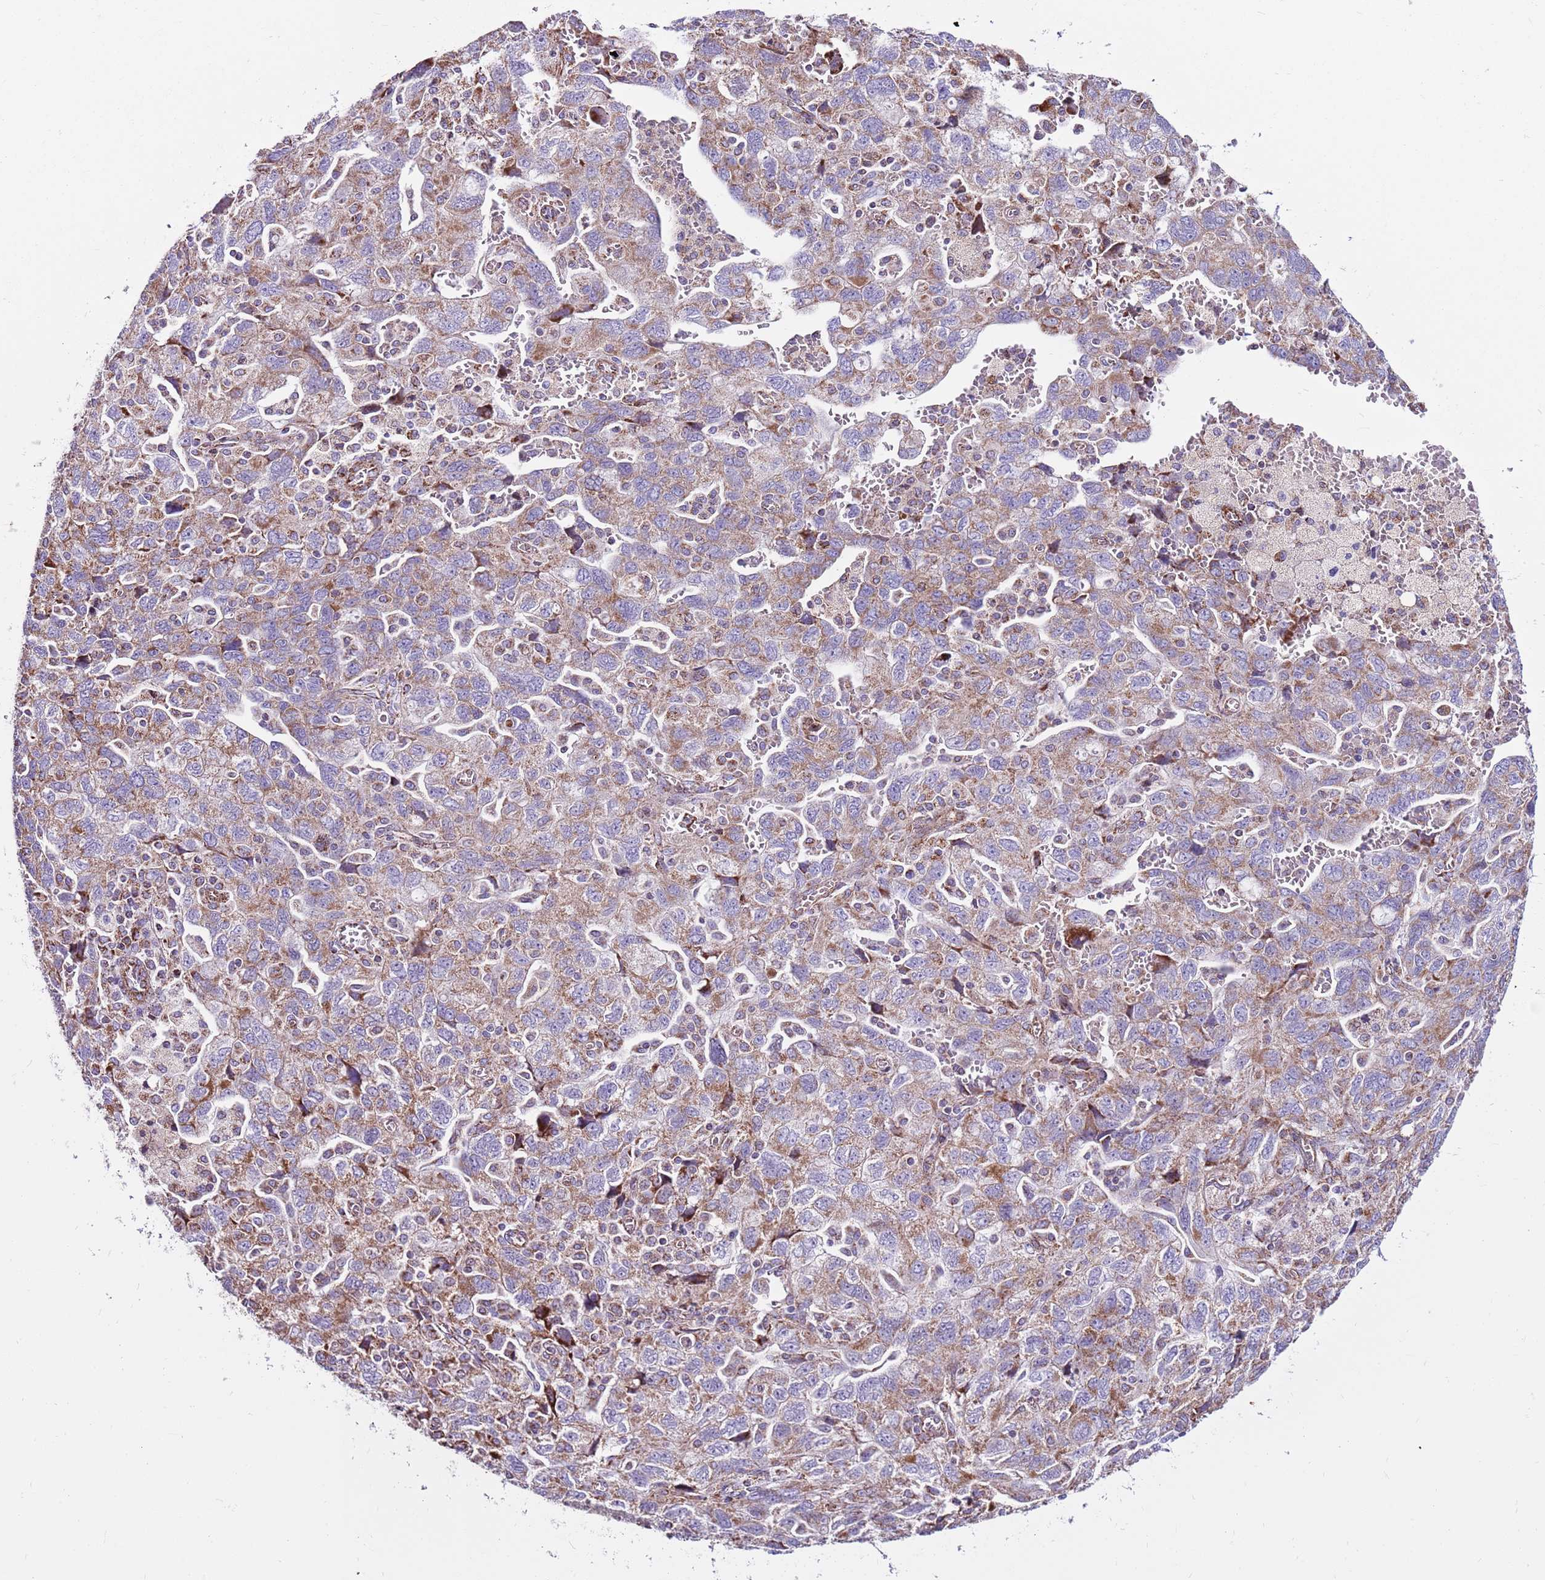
{"staining": {"intensity": "moderate", "quantity": "25%-75%", "location": "cytoplasmic/membranous"}, "tissue": "ovarian cancer", "cell_type": "Tumor cells", "image_type": "cancer", "snomed": [{"axis": "morphology", "description": "Carcinoma, NOS"}, {"axis": "morphology", "description": "Cystadenocarcinoma, serous, NOS"}, {"axis": "topography", "description": "Ovary"}], "caption": "Ovarian cancer tissue exhibits moderate cytoplasmic/membranous positivity in about 25%-75% of tumor cells The staining was performed using DAB (3,3'-diaminobenzidine), with brown indicating positive protein expression. Nuclei are stained blue with hematoxylin.", "gene": "HECTD4", "patient": {"sex": "female", "age": 69}}